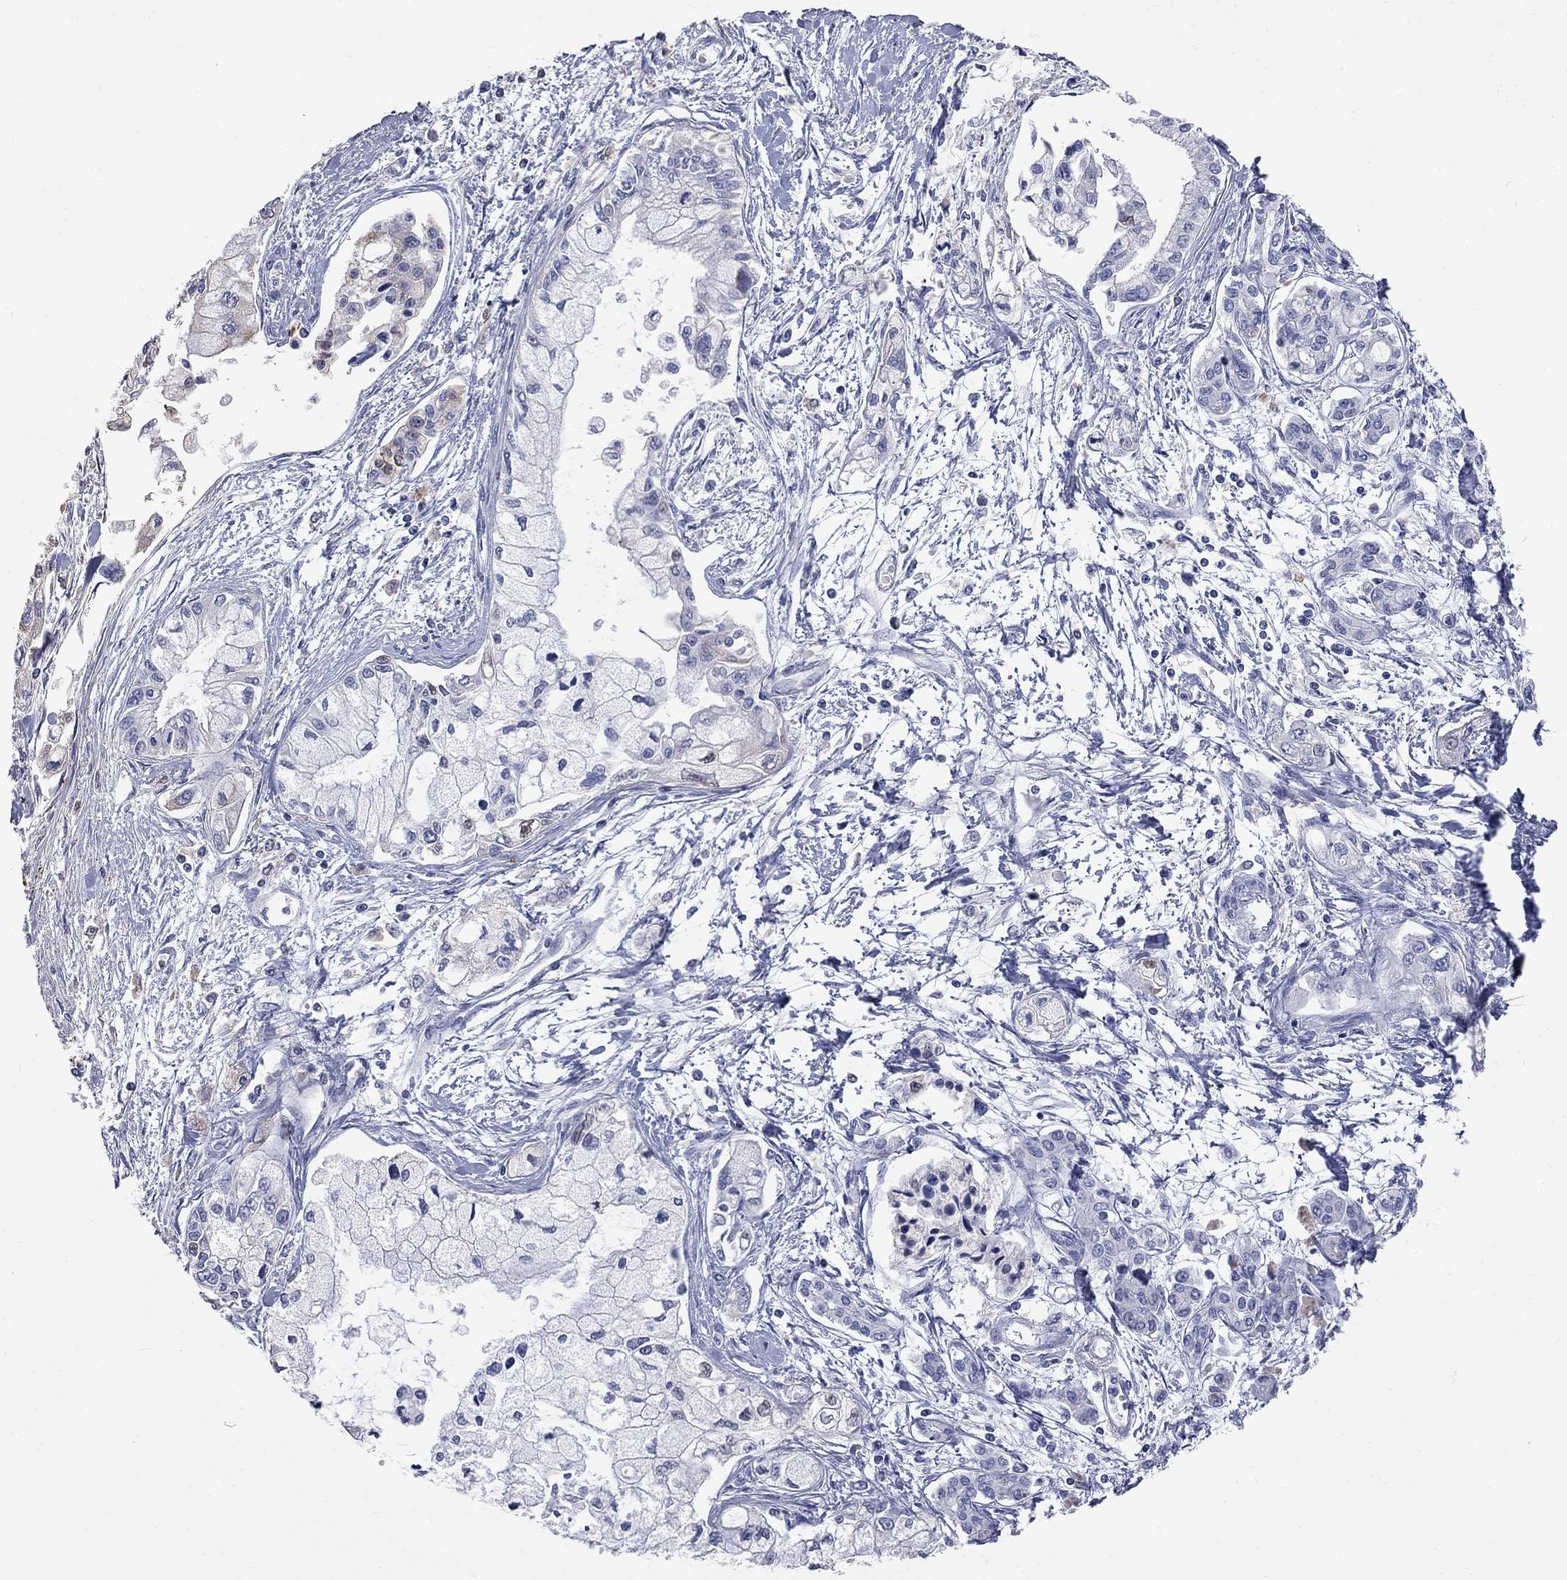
{"staining": {"intensity": "negative", "quantity": "none", "location": "none"}, "tissue": "pancreatic cancer", "cell_type": "Tumor cells", "image_type": "cancer", "snomed": [{"axis": "morphology", "description": "Adenocarcinoma, NOS"}, {"axis": "topography", "description": "Pancreas"}], "caption": "Immunohistochemistry (IHC) of adenocarcinoma (pancreatic) exhibits no staining in tumor cells.", "gene": "FAM221B", "patient": {"sex": "male", "age": 54}}